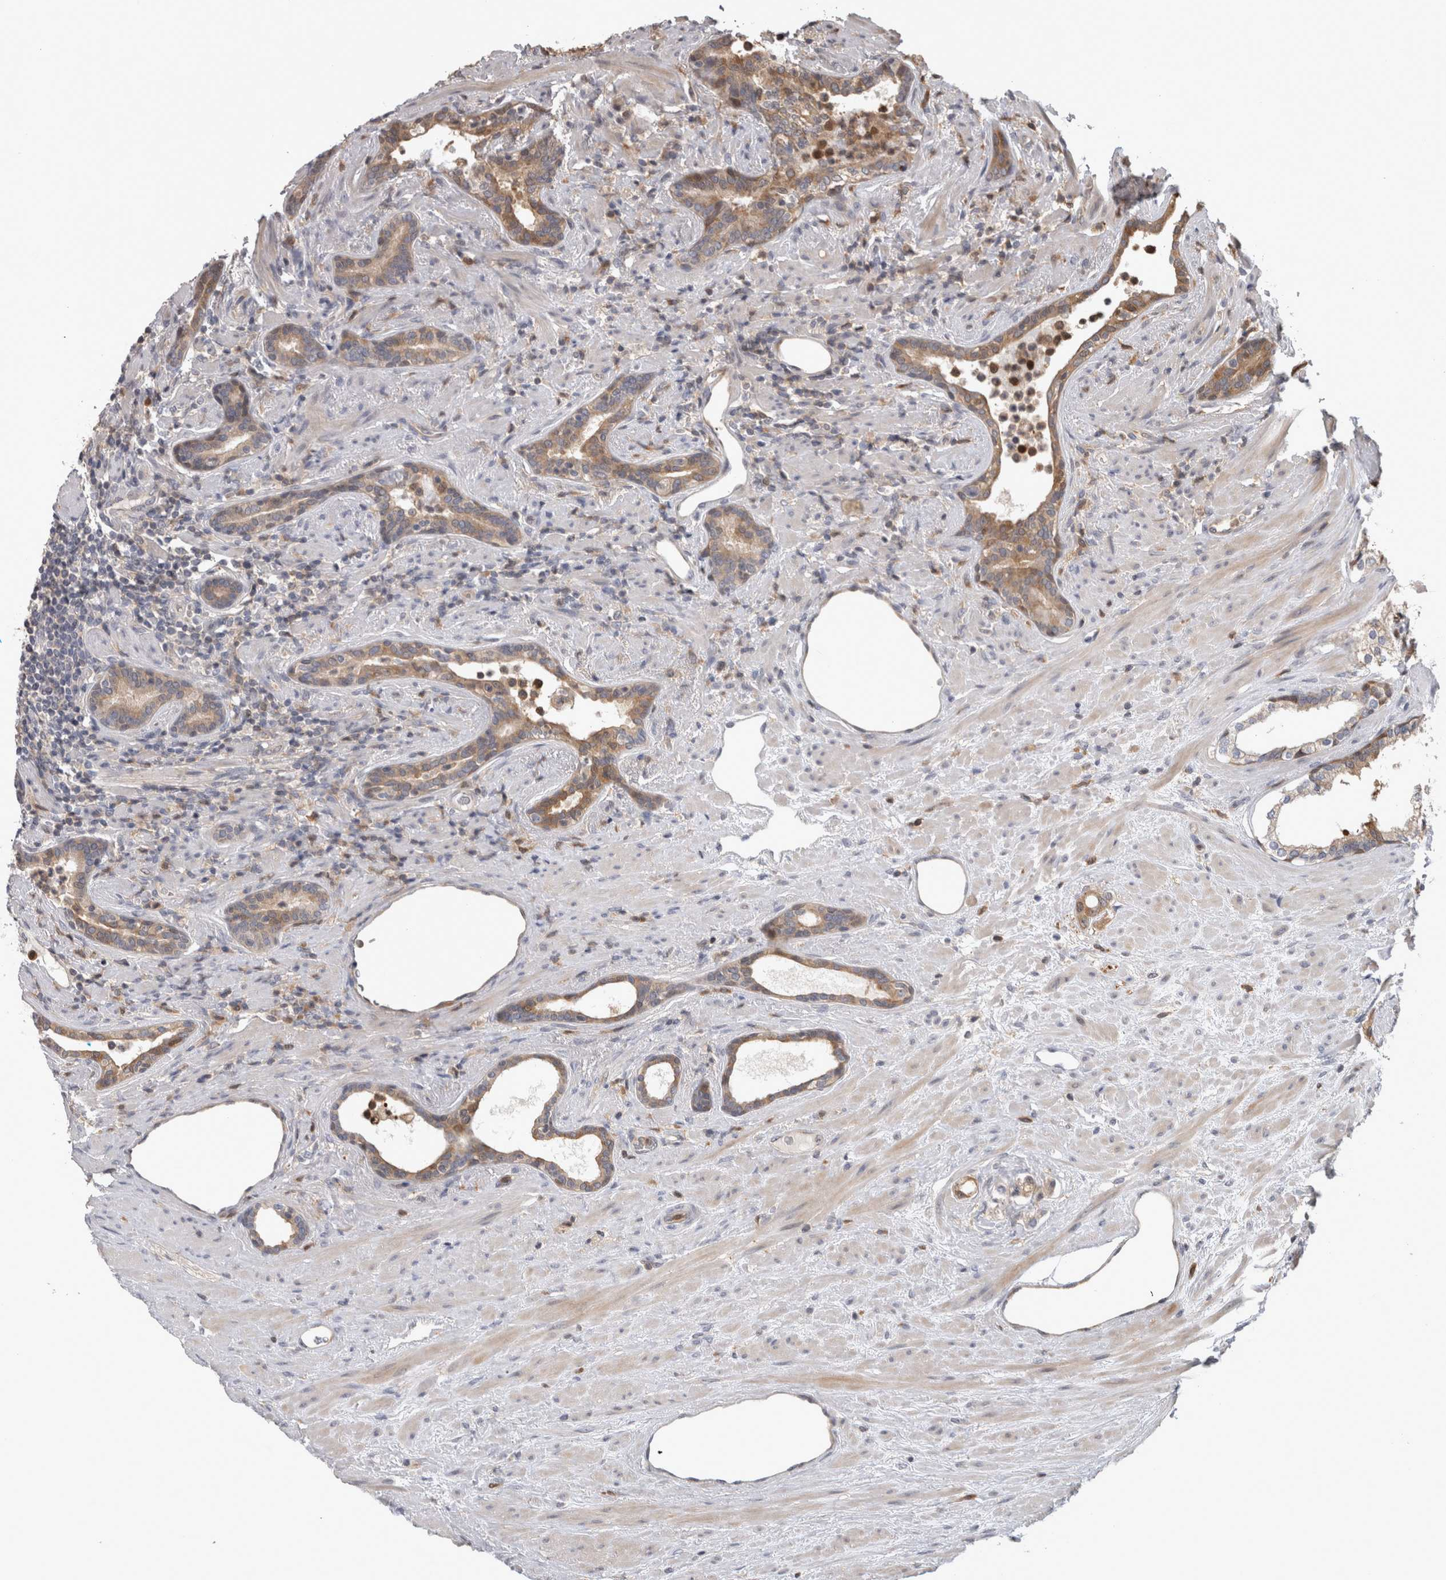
{"staining": {"intensity": "moderate", "quantity": ">75%", "location": "cytoplasmic/membranous"}, "tissue": "prostate cancer", "cell_type": "Tumor cells", "image_type": "cancer", "snomed": [{"axis": "morphology", "description": "Adenocarcinoma, High grade"}, {"axis": "topography", "description": "Prostate"}], "caption": "DAB immunohistochemical staining of prostate cancer (adenocarcinoma (high-grade)) shows moderate cytoplasmic/membranous protein staining in about >75% of tumor cells. The staining was performed using DAB (3,3'-diaminobenzidine) to visualize the protein expression in brown, while the nuclei were stained in blue with hematoxylin (Magnification: 20x).", "gene": "USH1G", "patient": {"sex": "male", "age": 71}}